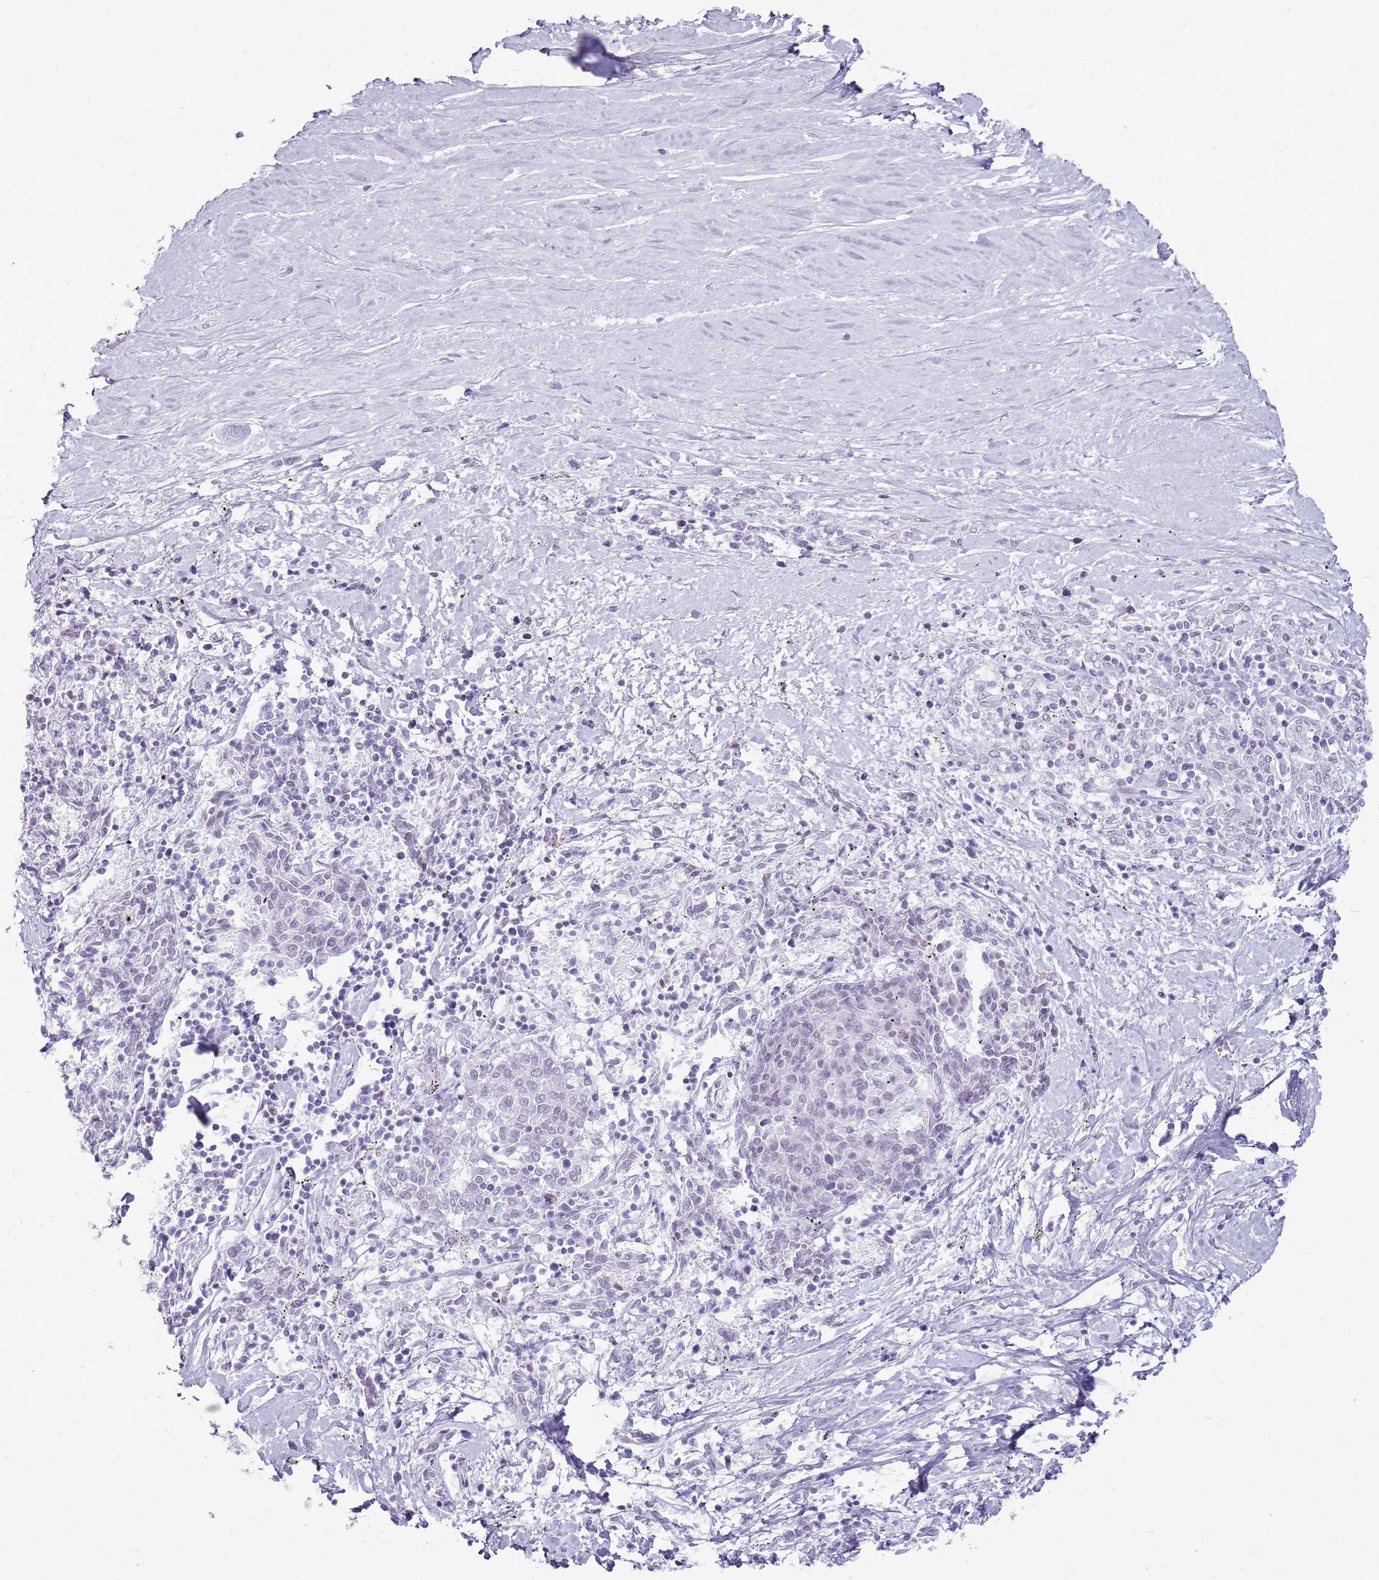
{"staining": {"intensity": "negative", "quantity": "none", "location": "none"}, "tissue": "melanoma", "cell_type": "Tumor cells", "image_type": "cancer", "snomed": [{"axis": "morphology", "description": "Malignant melanoma, NOS"}, {"axis": "topography", "description": "Skin"}], "caption": "Immunohistochemistry (IHC) of malignant melanoma exhibits no staining in tumor cells.", "gene": "ASIP", "patient": {"sex": "female", "age": 72}}